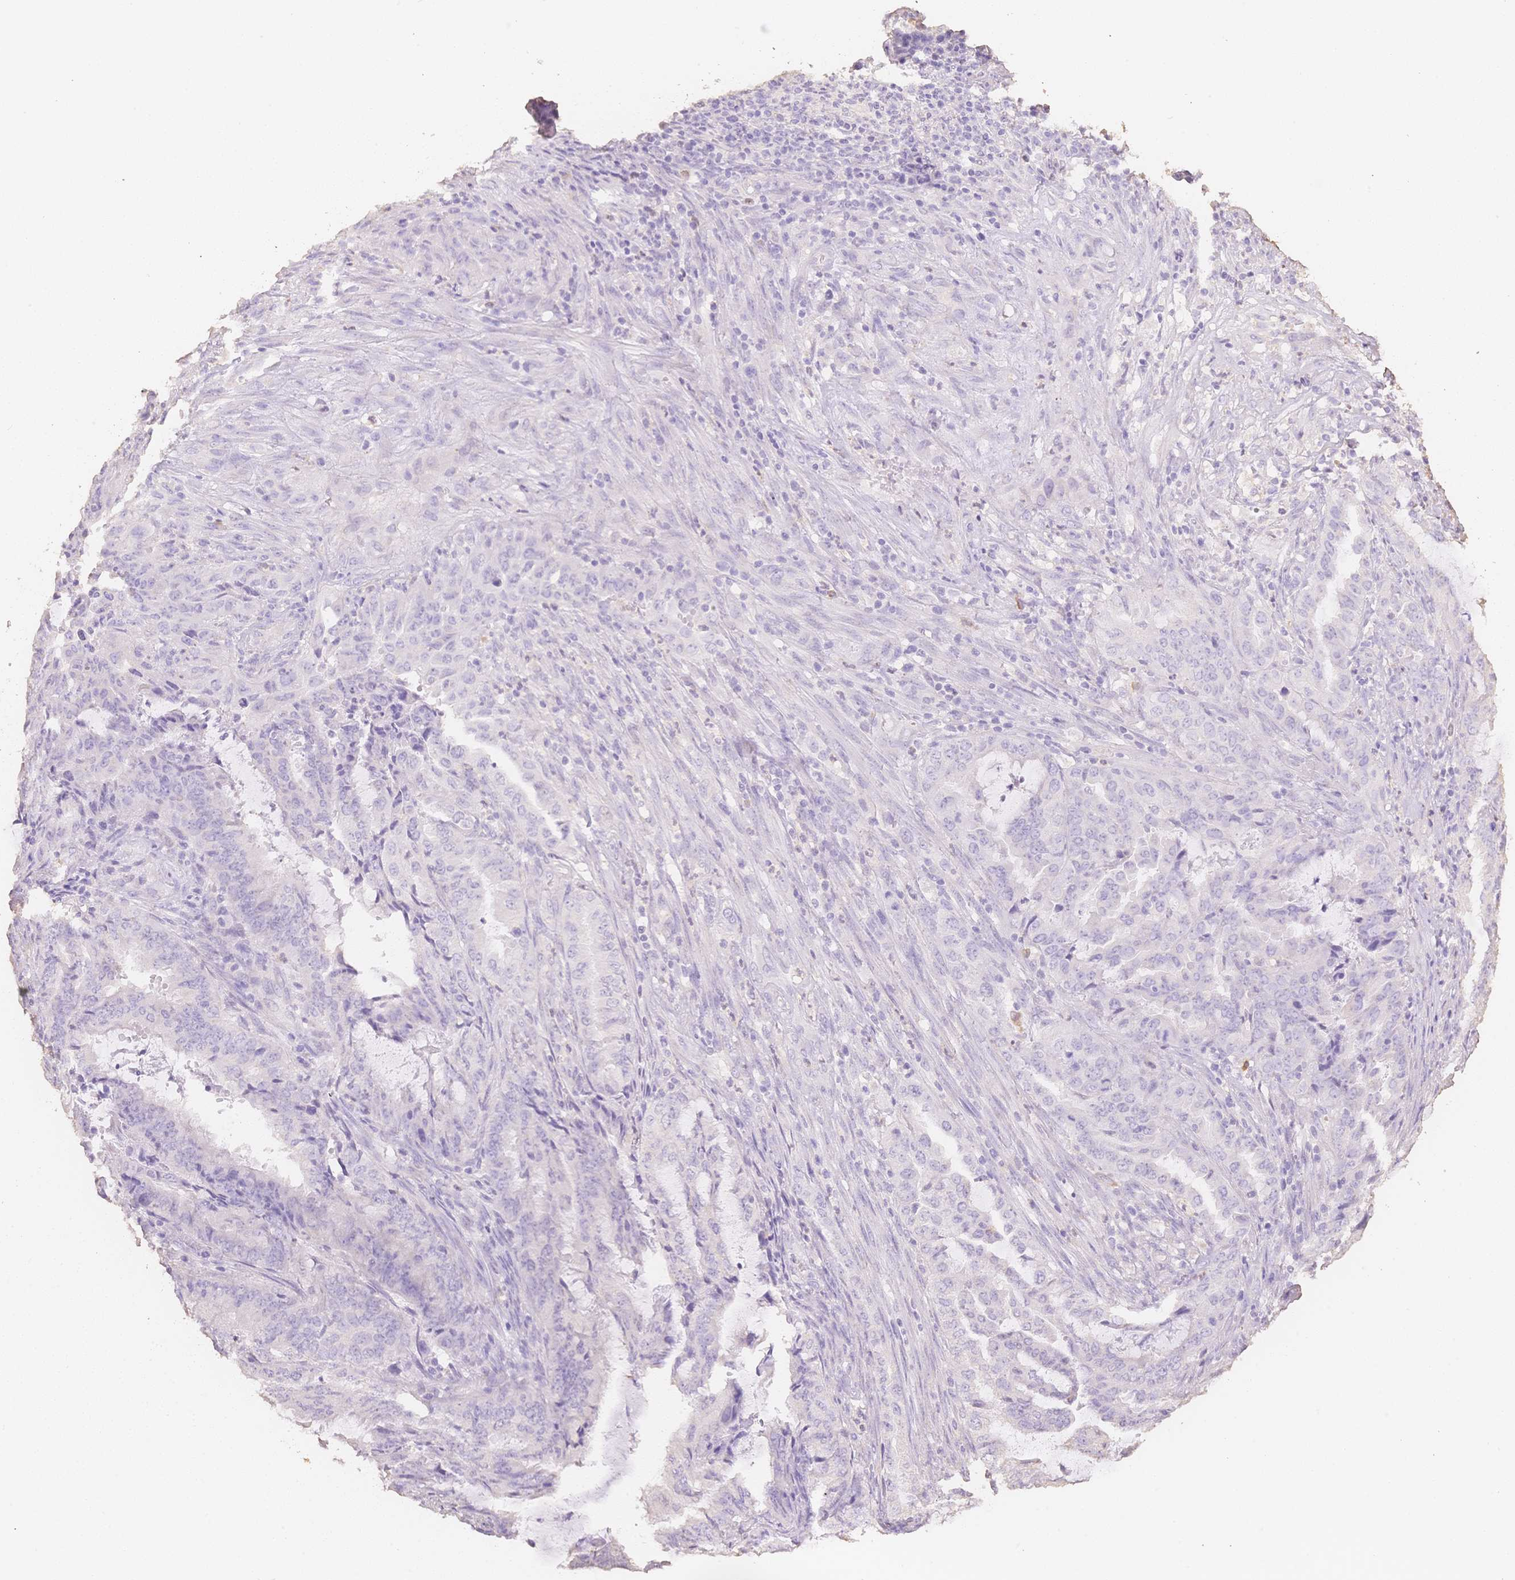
{"staining": {"intensity": "negative", "quantity": "none", "location": "none"}, "tissue": "endometrial cancer", "cell_type": "Tumor cells", "image_type": "cancer", "snomed": [{"axis": "morphology", "description": "Adenocarcinoma, NOS"}, {"axis": "topography", "description": "Endometrium"}], "caption": "Histopathology image shows no significant protein expression in tumor cells of endometrial cancer (adenocarcinoma).", "gene": "MBOAT7", "patient": {"sex": "female", "age": 51}}